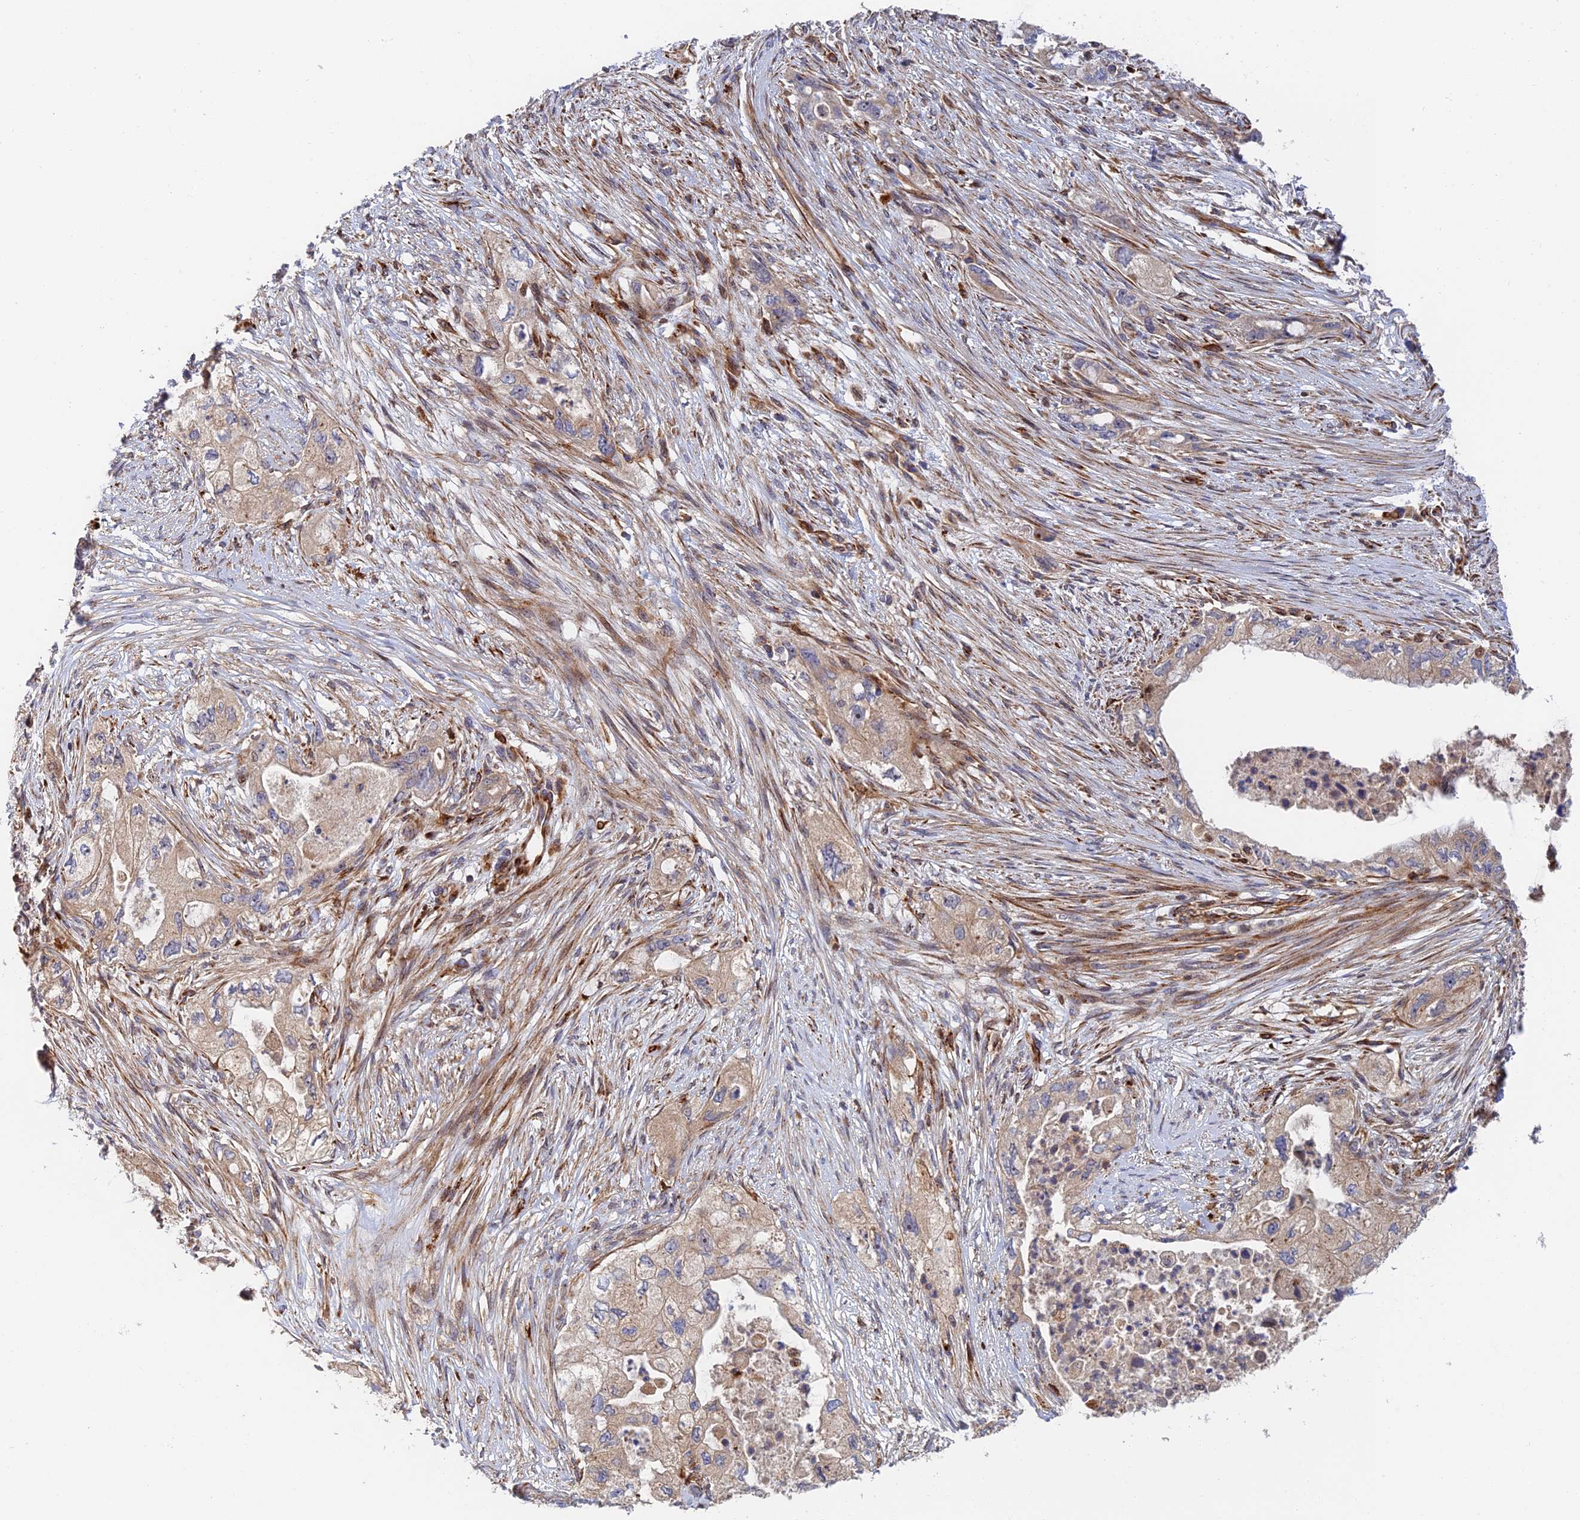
{"staining": {"intensity": "weak", "quantity": "25%-75%", "location": "cytoplasmic/membranous"}, "tissue": "pancreatic cancer", "cell_type": "Tumor cells", "image_type": "cancer", "snomed": [{"axis": "morphology", "description": "Adenocarcinoma, NOS"}, {"axis": "topography", "description": "Pancreas"}], "caption": "High-power microscopy captured an immunohistochemistry photomicrograph of pancreatic cancer, revealing weak cytoplasmic/membranous staining in about 25%-75% of tumor cells.", "gene": "PPP2R3C", "patient": {"sex": "female", "age": 73}}